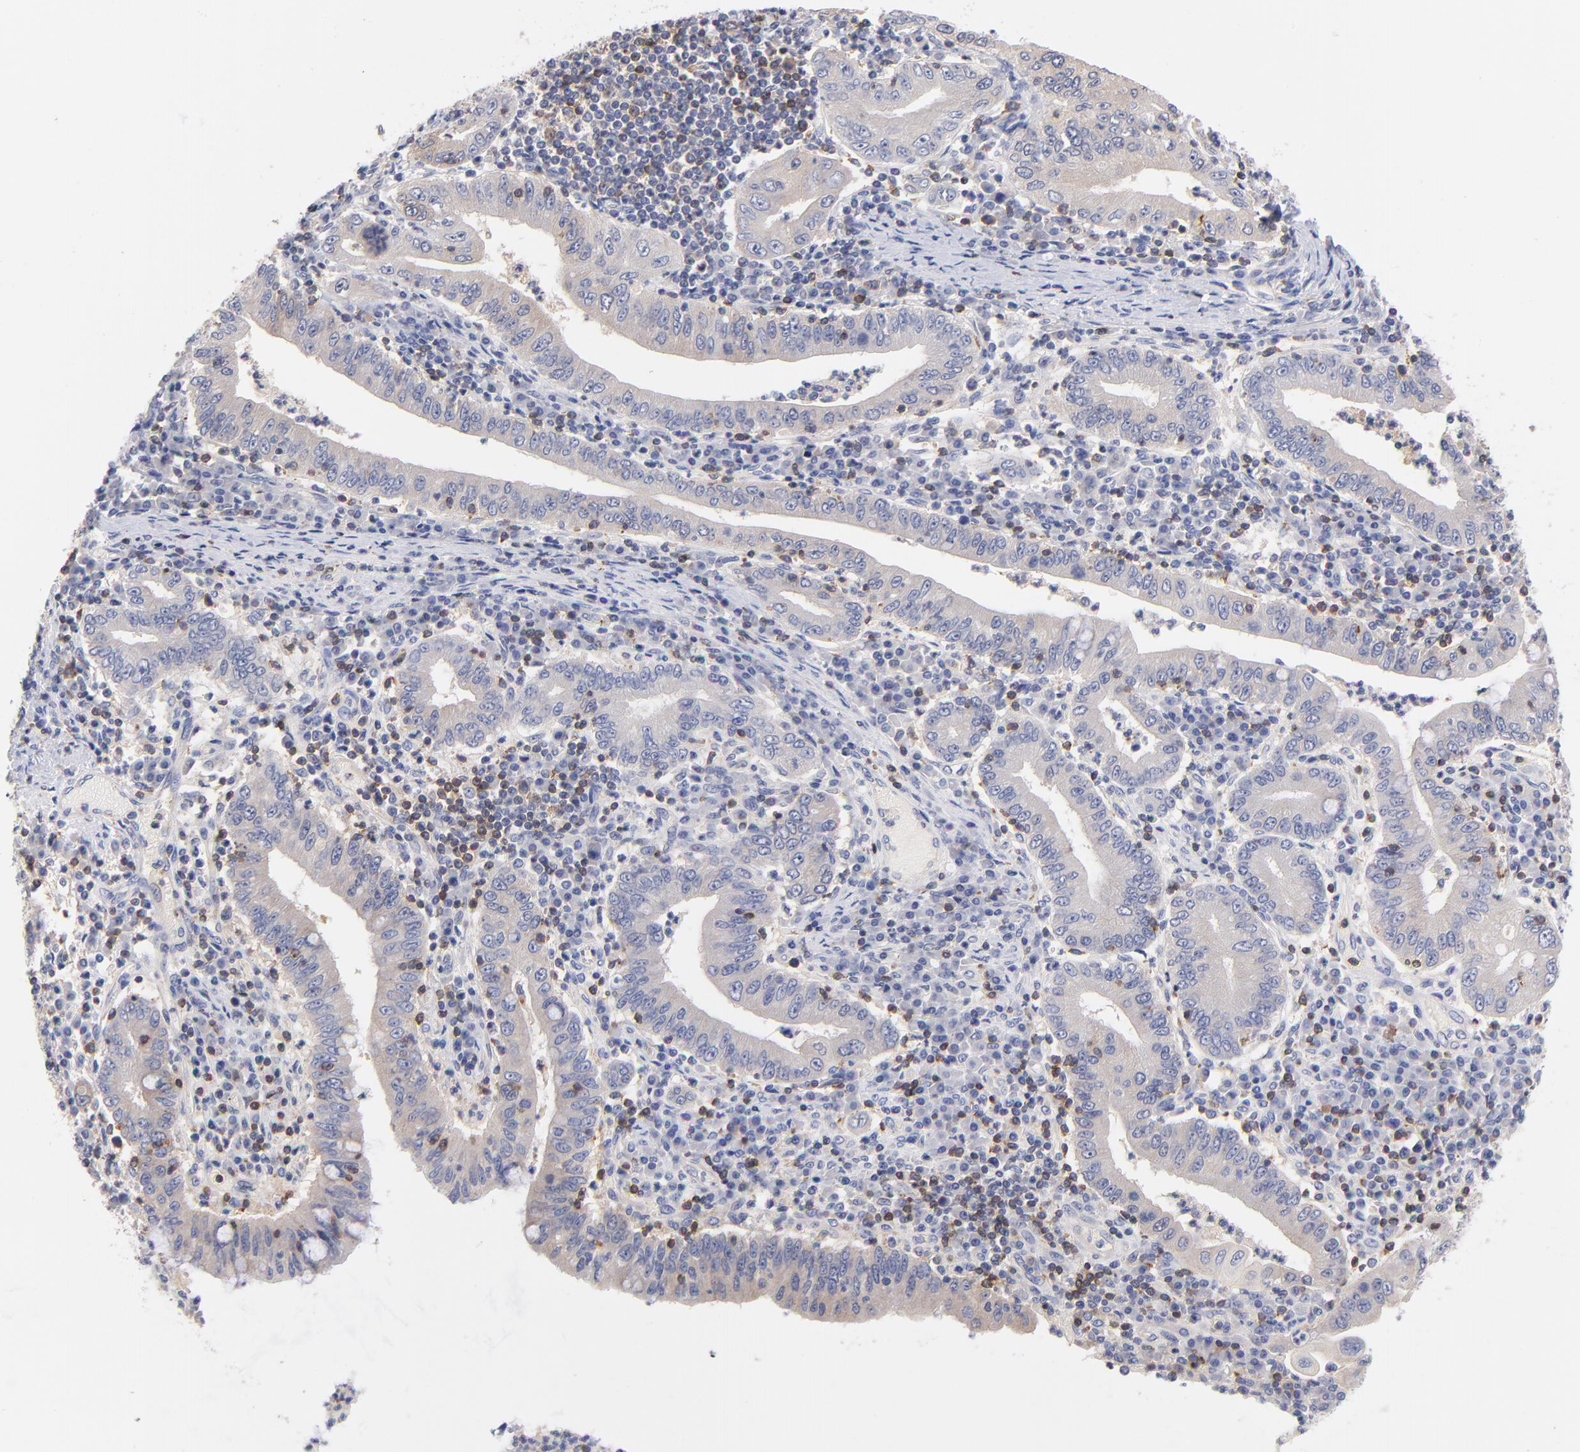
{"staining": {"intensity": "weak", "quantity": "<25%", "location": "cytoplasmic/membranous"}, "tissue": "stomach cancer", "cell_type": "Tumor cells", "image_type": "cancer", "snomed": [{"axis": "morphology", "description": "Normal tissue, NOS"}, {"axis": "morphology", "description": "Adenocarcinoma, NOS"}, {"axis": "topography", "description": "Esophagus"}, {"axis": "topography", "description": "Stomach, upper"}, {"axis": "topography", "description": "Peripheral nerve tissue"}], "caption": "An image of human adenocarcinoma (stomach) is negative for staining in tumor cells. (DAB (3,3'-diaminobenzidine) immunohistochemistry with hematoxylin counter stain).", "gene": "KREMEN2", "patient": {"sex": "male", "age": 62}}